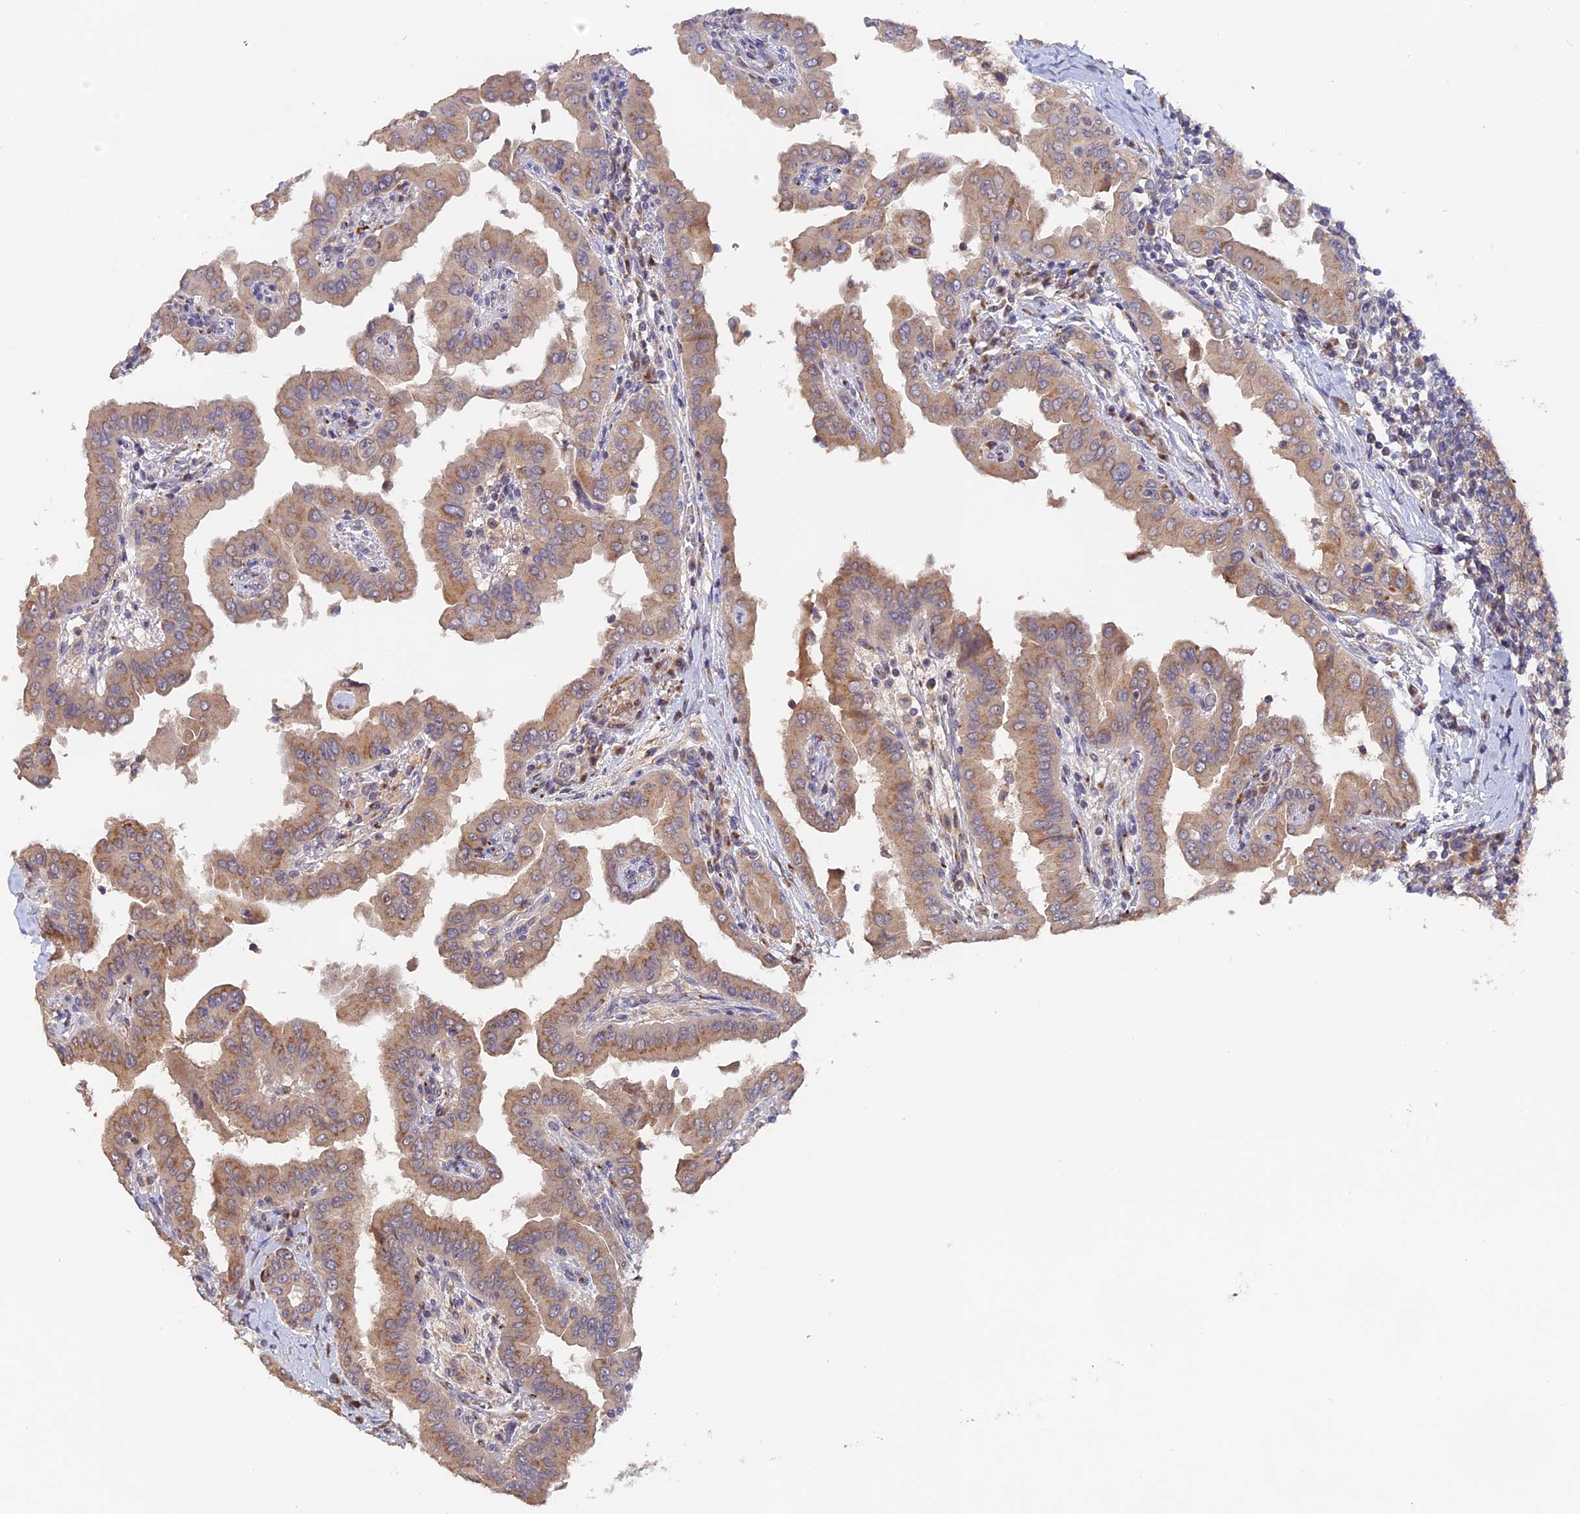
{"staining": {"intensity": "moderate", "quantity": ">75%", "location": "cytoplasmic/membranous"}, "tissue": "thyroid cancer", "cell_type": "Tumor cells", "image_type": "cancer", "snomed": [{"axis": "morphology", "description": "Papillary adenocarcinoma, NOS"}, {"axis": "topography", "description": "Thyroid gland"}], "caption": "IHC (DAB (3,3'-diaminobenzidine)) staining of human thyroid cancer (papillary adenocarcinoma) shows moderate cytoplasmic/membranous protein staining in approximately >75% of tumor cells. The staining was performed using DAB, with brown indicating positive protein expression. Nuclei are stained blue with hematoxylin.", "gene": "TANGO6", "patient": {"sex": "male", "age": 33}}